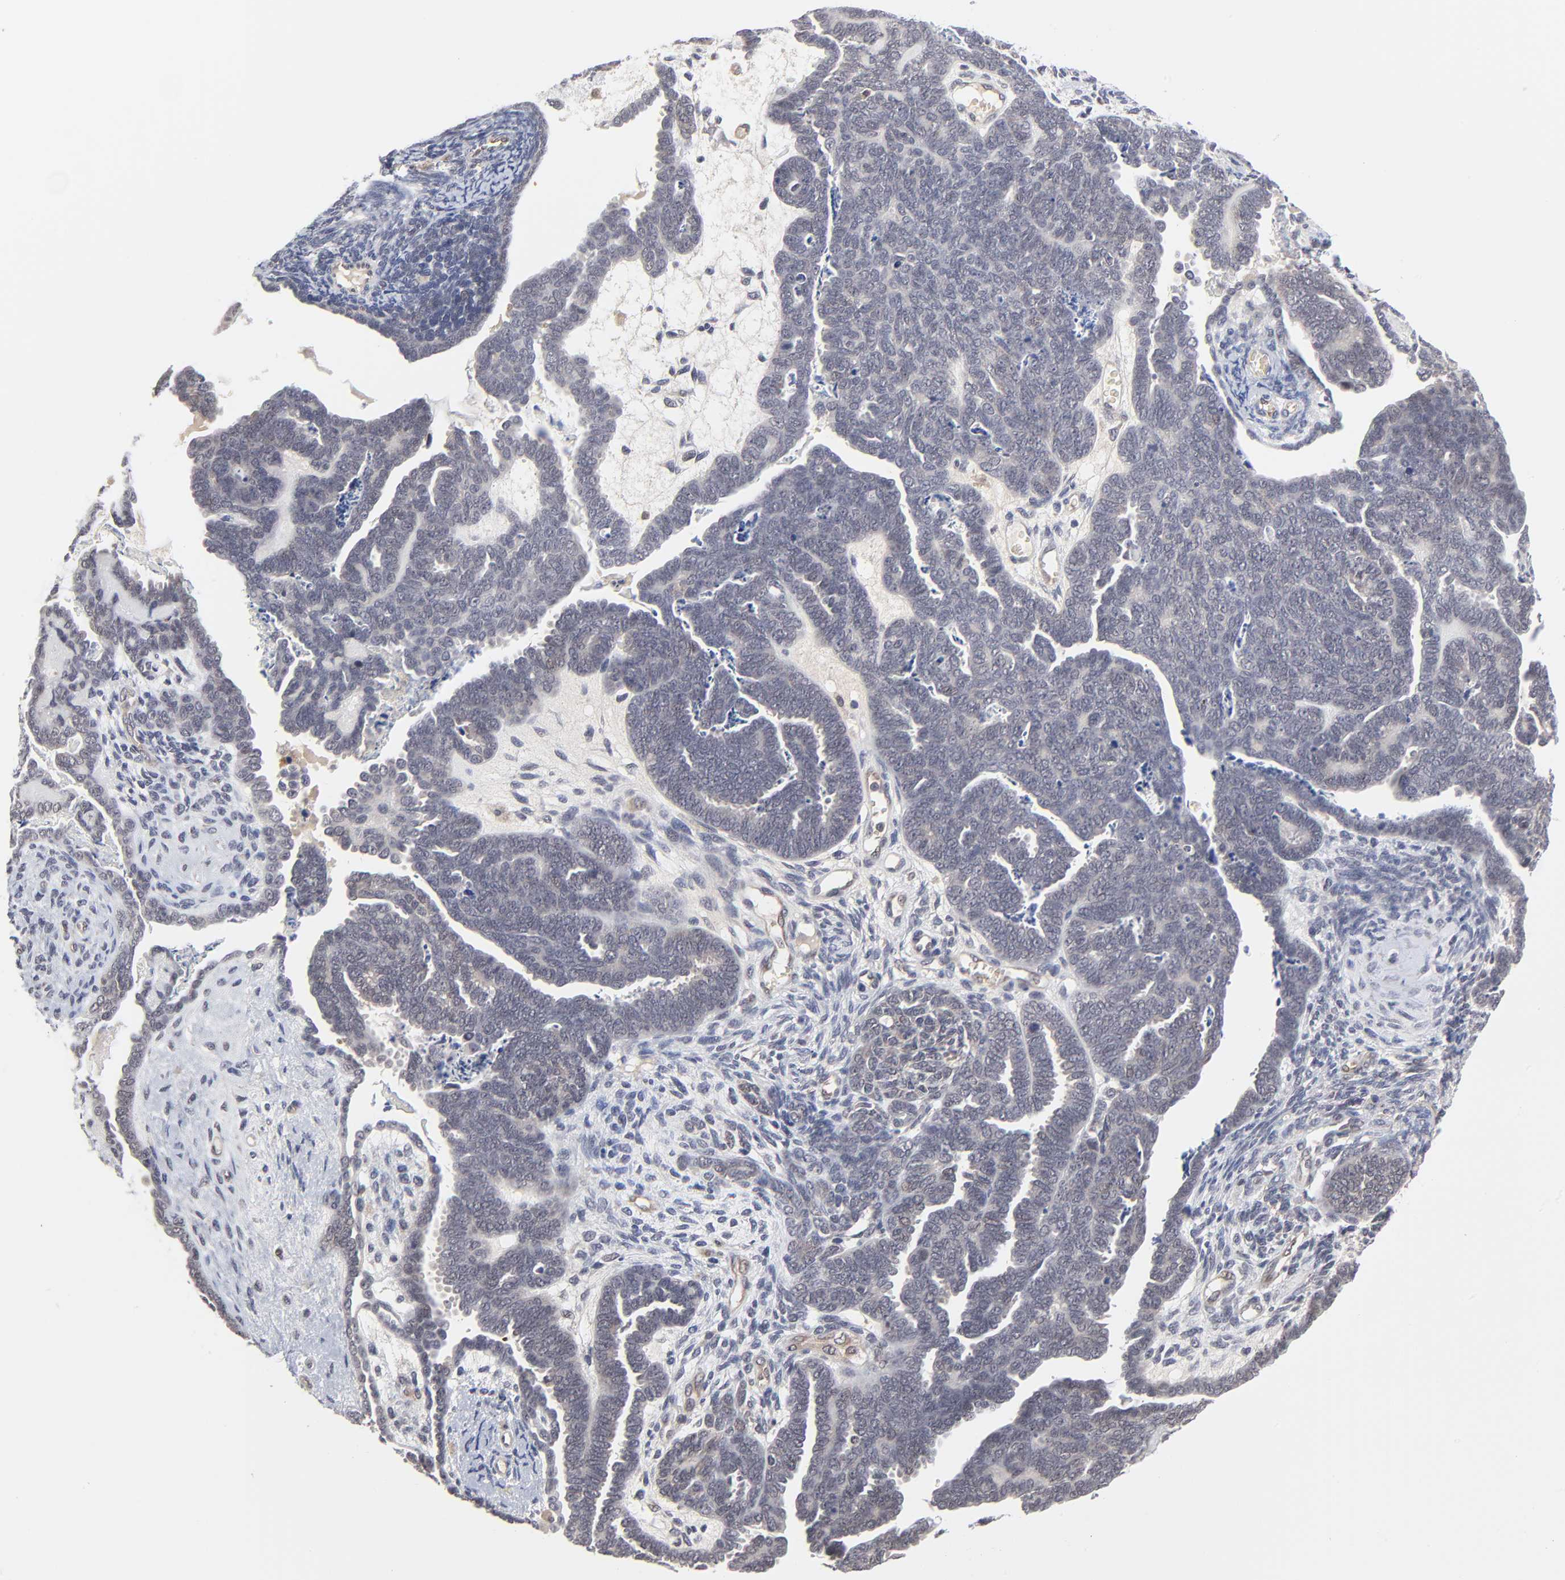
{"staining": {"intensity": "negative", "quantity": "none", "location": "none"}, "tissue": "endometrial cancer", "cell_type": "Tumor cells", "image_type": "cancer", "snomed": [{"axis": "morphology", "description": "Neoplasm, malignant, NOS"}, {"axis": "topography", "description": "Endometrium"}], "caption": "The micrograph reveals no staining of tumor cells in endometrial cancer (neoplasm (malignant)).", "gene": "CASP10", "patient": {"sex": "female", "age": 74}}